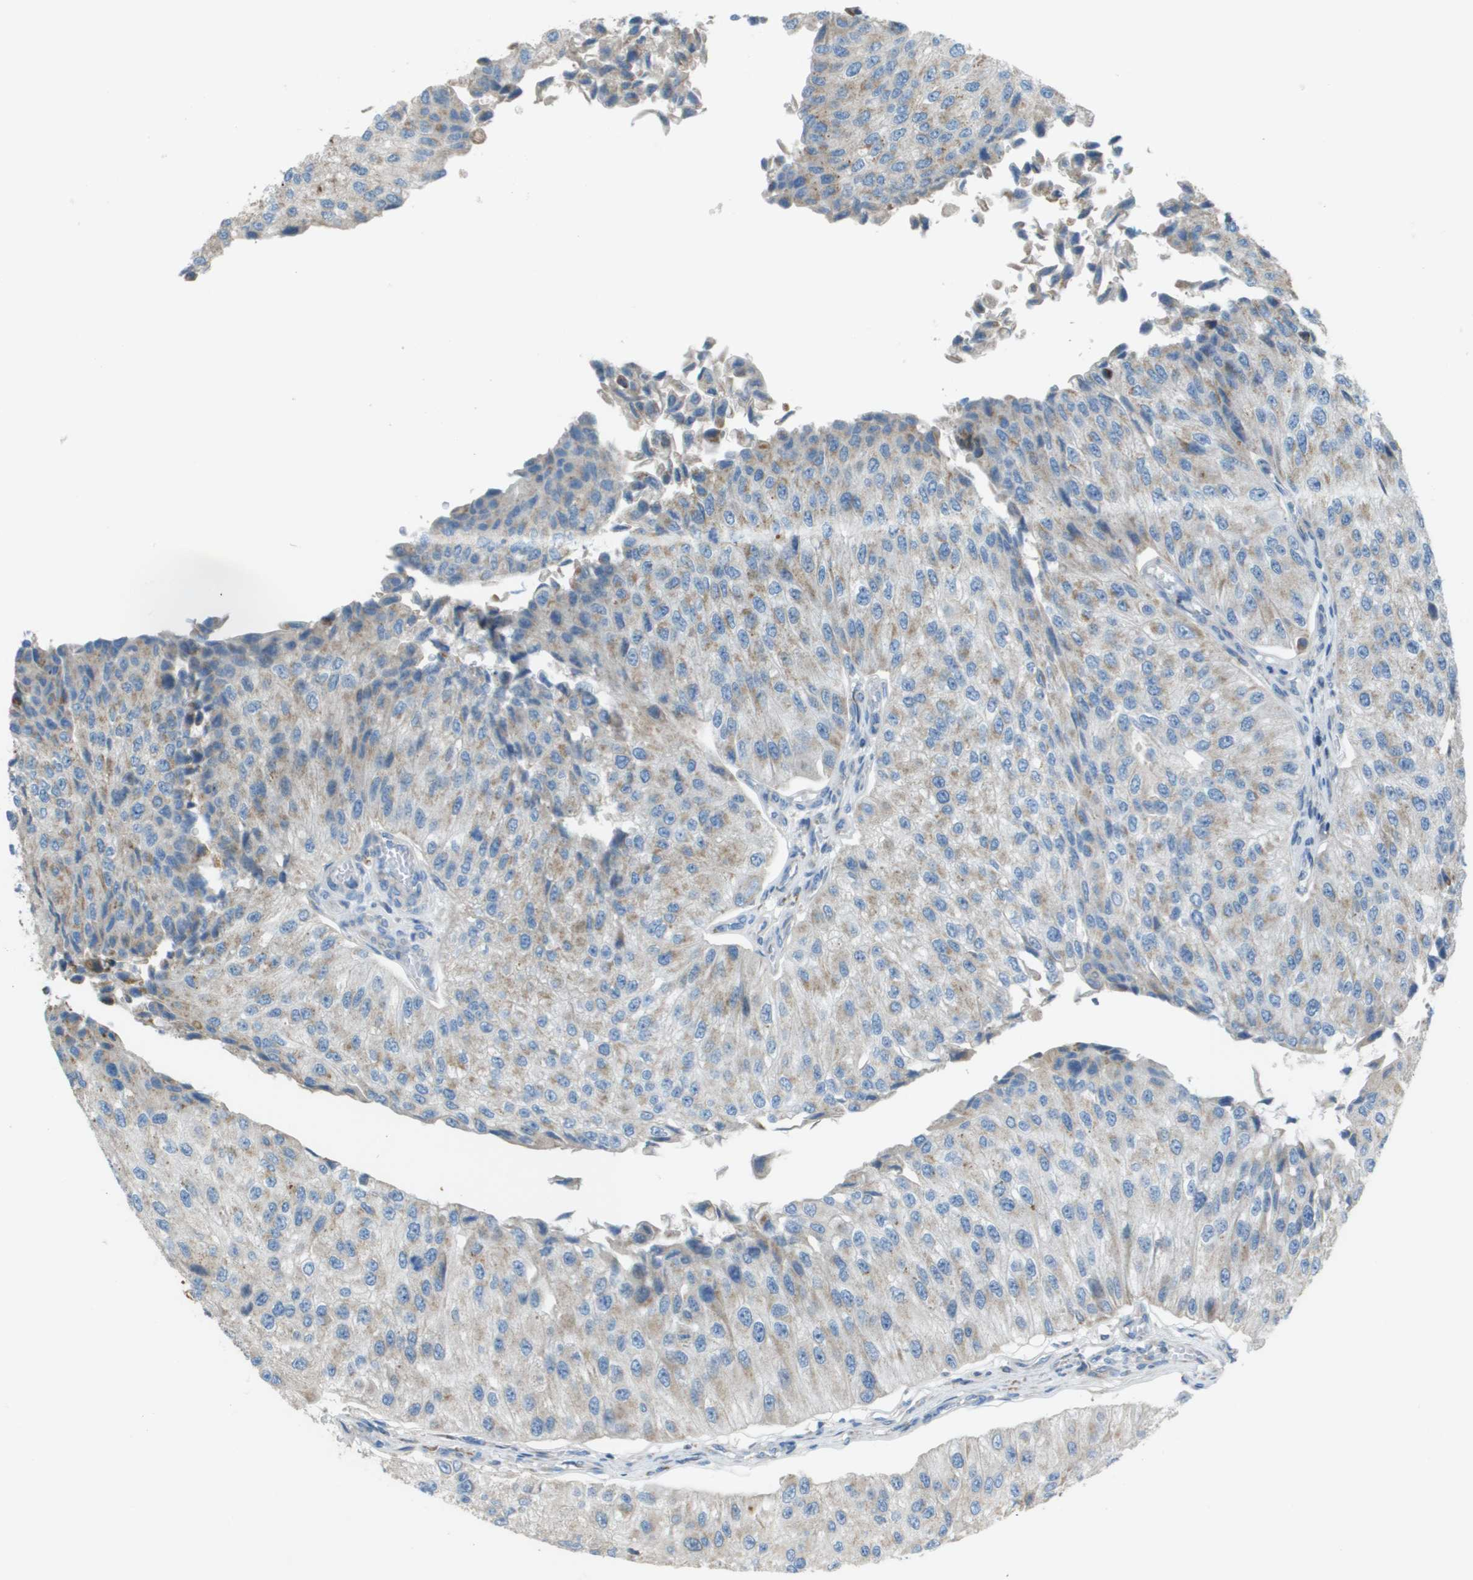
{"staining": {"intensity": "weak", "quantity": "<25%", "location": "cytoplasmic/membranous"}, "tissue": "urothelial cancer", "cell_type": "Tumor cells", "image_type": "cancer", "snomed": [{"axis": "morphology", "description": "Urothelial carcinoma, High grade"}, {"axis": "topography", "description": "Kidney"}, {"axis": "topography", "description": "Urinary bladder"}], "caption": "This micrograph is of urothelial carcinoma (high-grade) stained with immunohistochemistry to label a protein in brown with the nuclei are counter-stained blue. There is no expression in tumor cells.", "gene": "GALNT6", "patient": {"sex": "male", "age": 77}}